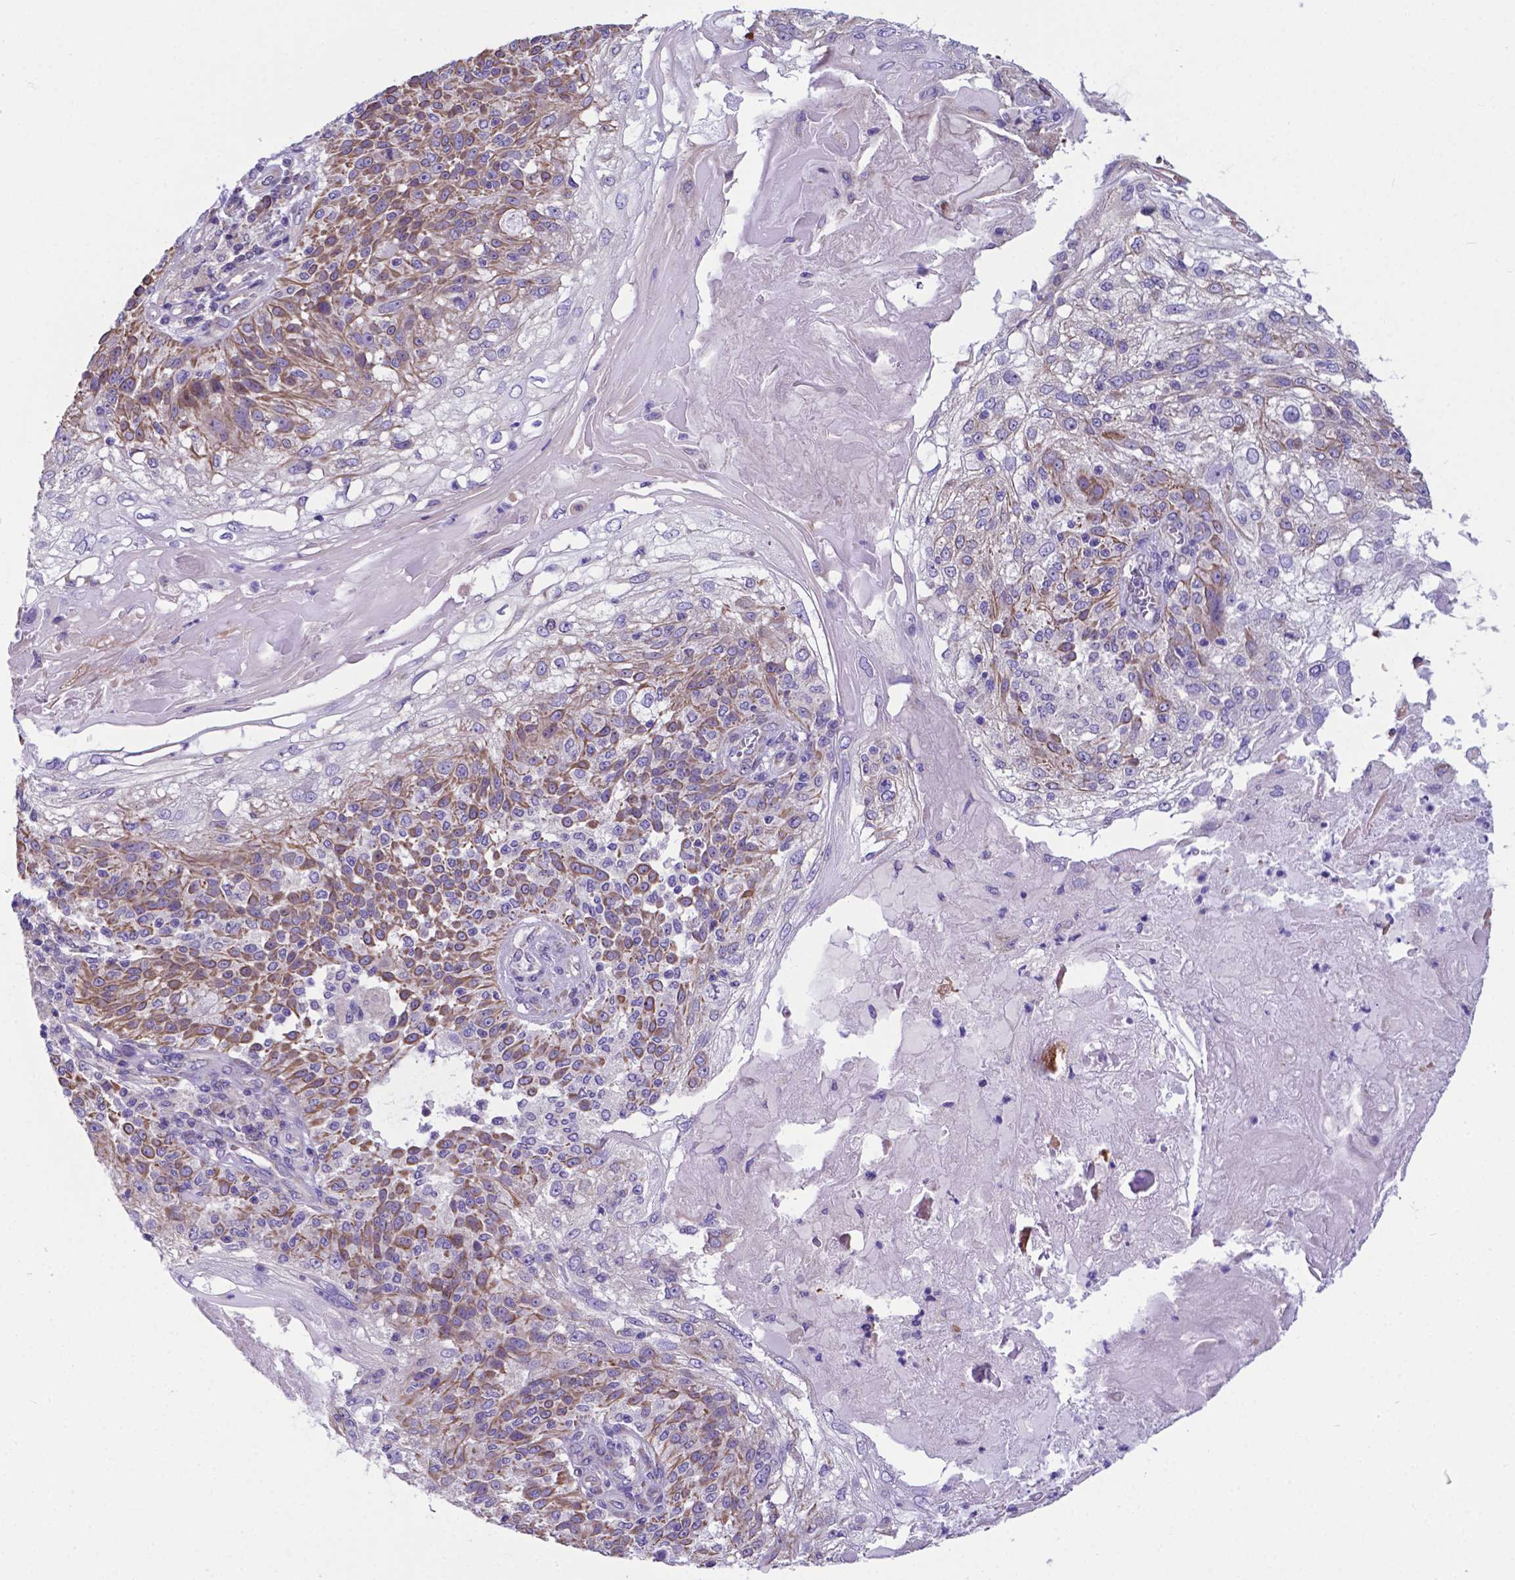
{"staining": {"intensity": "moderate", "quantity": ">75%", "location": "cytoplasmic/membranous"}, "tissue": "skin cancer", "cell_type": "Tumor cells", "image_type": "cancer", "snomed": [{"axis": "morphology", "description": "Normal tissue, NOS"}, {"axis": "morphology", "description": "Squamous cell carcinoma, NOS"}, {"axis": "topography", "description": "Skin"}], "caption": "Skin cancer (squamous cell carcinoma) stained for a protein (brown) demonstrates moderate cytoplasmic/membranous positive staining in approximately >75% of tumor cells.", "gene": "RPL6", "patient": {"sex": "female", "age": 83}}